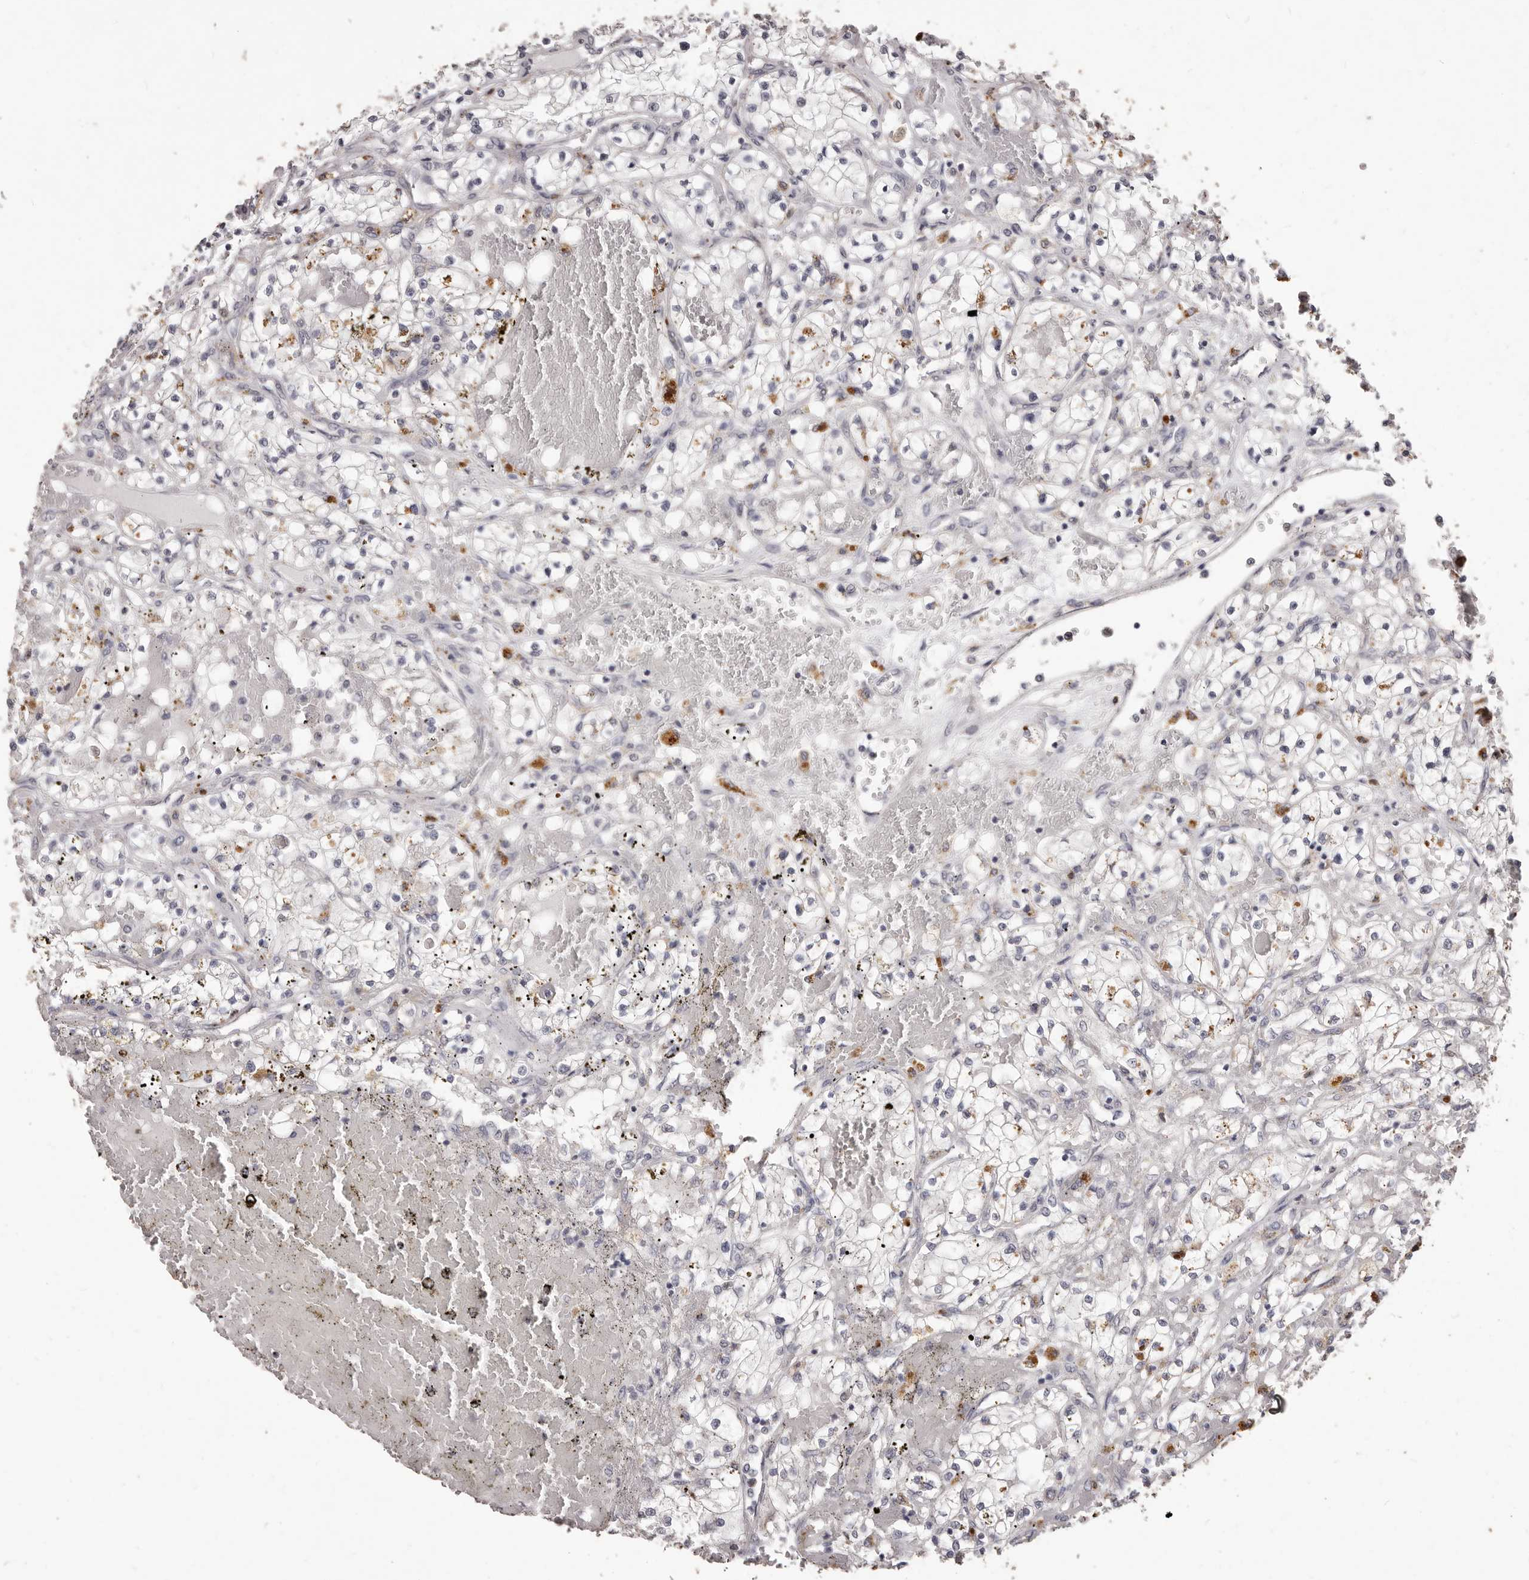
{"staining": {"intensity": "negative", "quantity": "none", "location": "none"}, "tissue": "renal cancer", "cell_type": "Tumor cells", "image_type": "cancer", "snomed": [{"axis": "morphology", "description": "Normal tissue, NOS"}, {"axis": "morphology", "description": "Adenocarcinoma, NOS"}, {"axis": "topography", "description": "Kidney"}], "caption": "Immunohistochemistry (IHC) of human adenocarcinoma (renal) demonstrates no positivity in tumor cells. (Immunohistochemistry, brightfield microscopy, high magnification).", "gene": "PRSS27", "patient": {"sex": "male", "age": 68}}